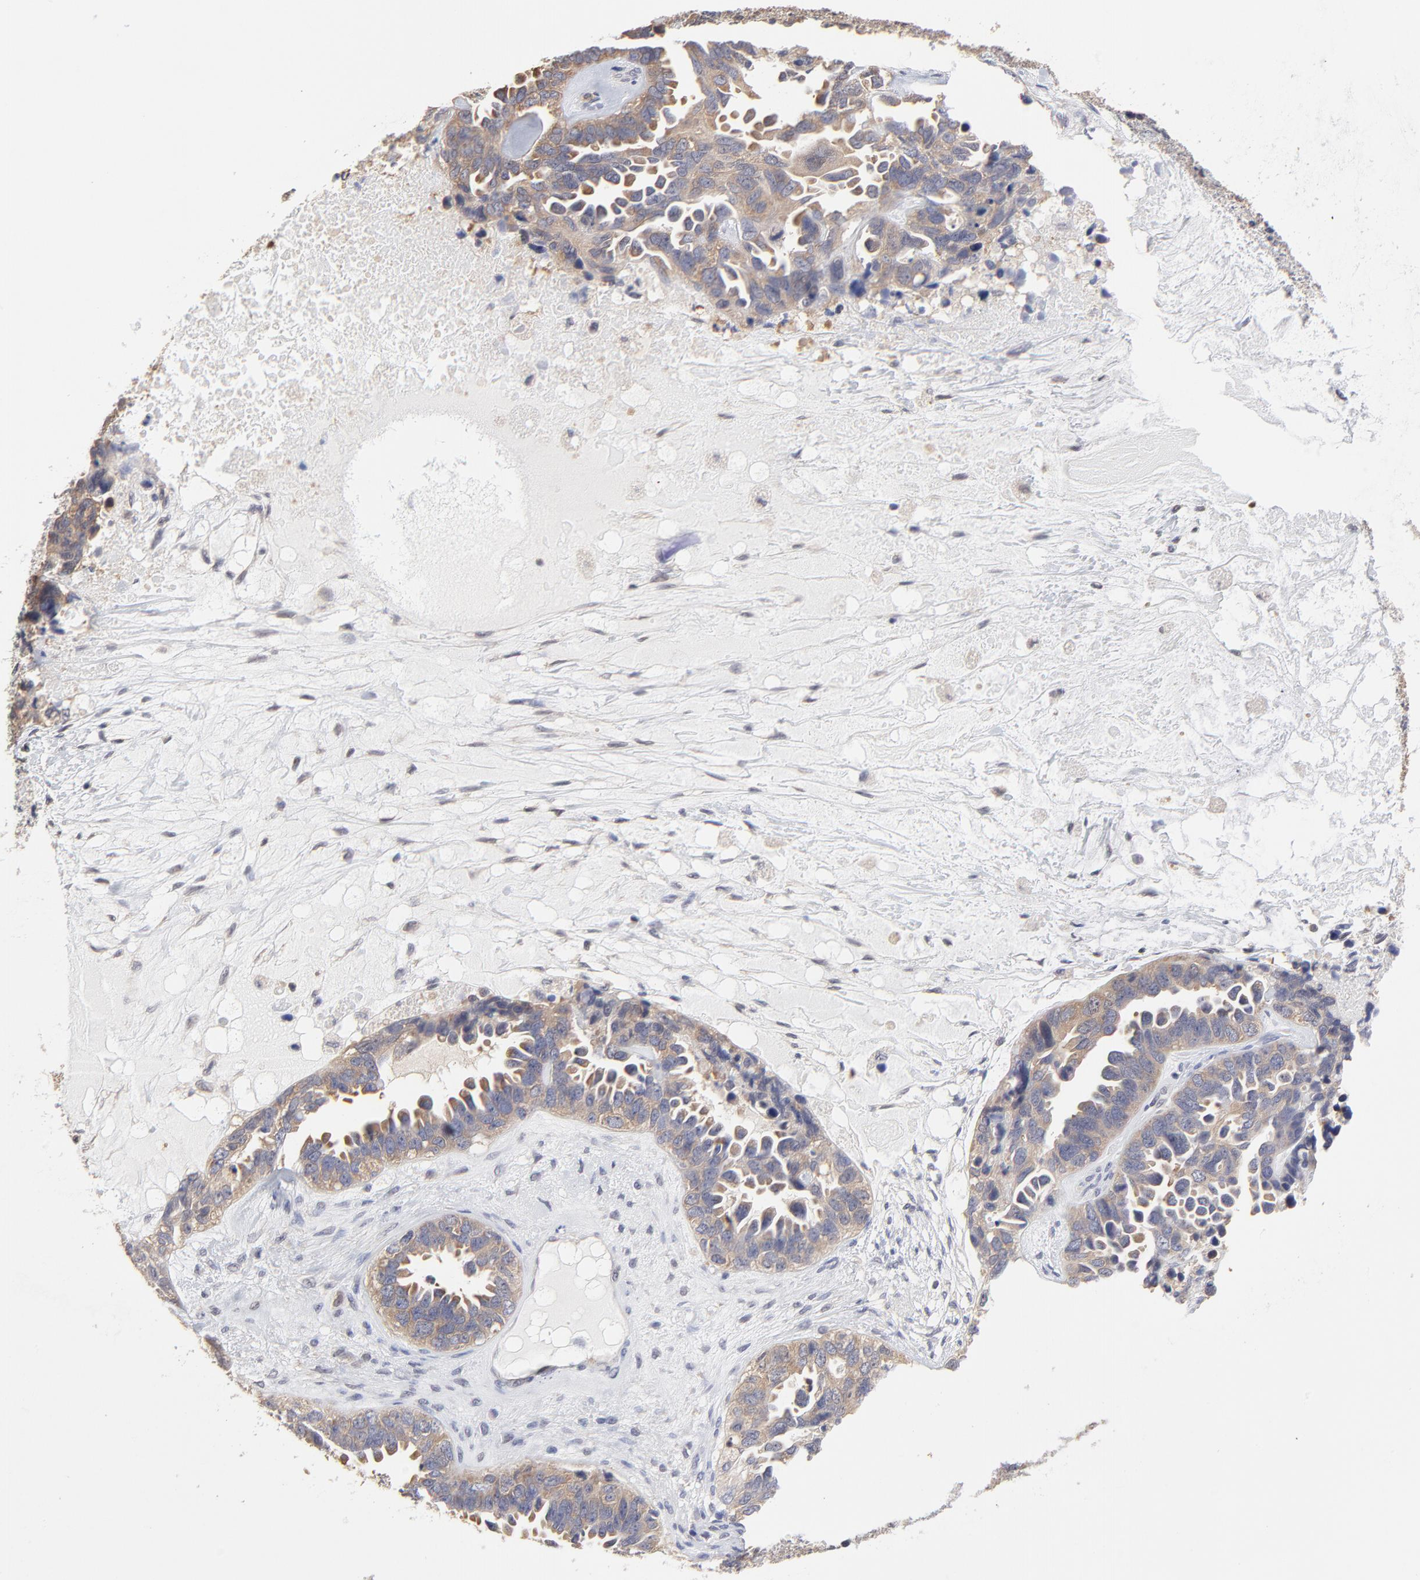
{"staining": {"intensity": "moderate", "quantity": "25%-75%", "location": "cytoplasmic/membranous"}, "tissue": "ovarian cancer", "cell_type": "Tumor cells", "image_type": "cancer", "snomed": [{"axis": "morphology", "description": "Cystadenocarcinoma, serous, NOS"}, {"axis": "topography", "description": "Ovary"}], "caption": "High-power microscopy captured an immunohistochemistry (IHC) photomicrograph of ovarian cancer (serous cystadenocarcinoma), revealing moderate cytoplasmic/membranous staining in approximately 25%-75% of tumor cells.", "gene": "CCT2", "patient": {"sex": "female", "age": 82}}